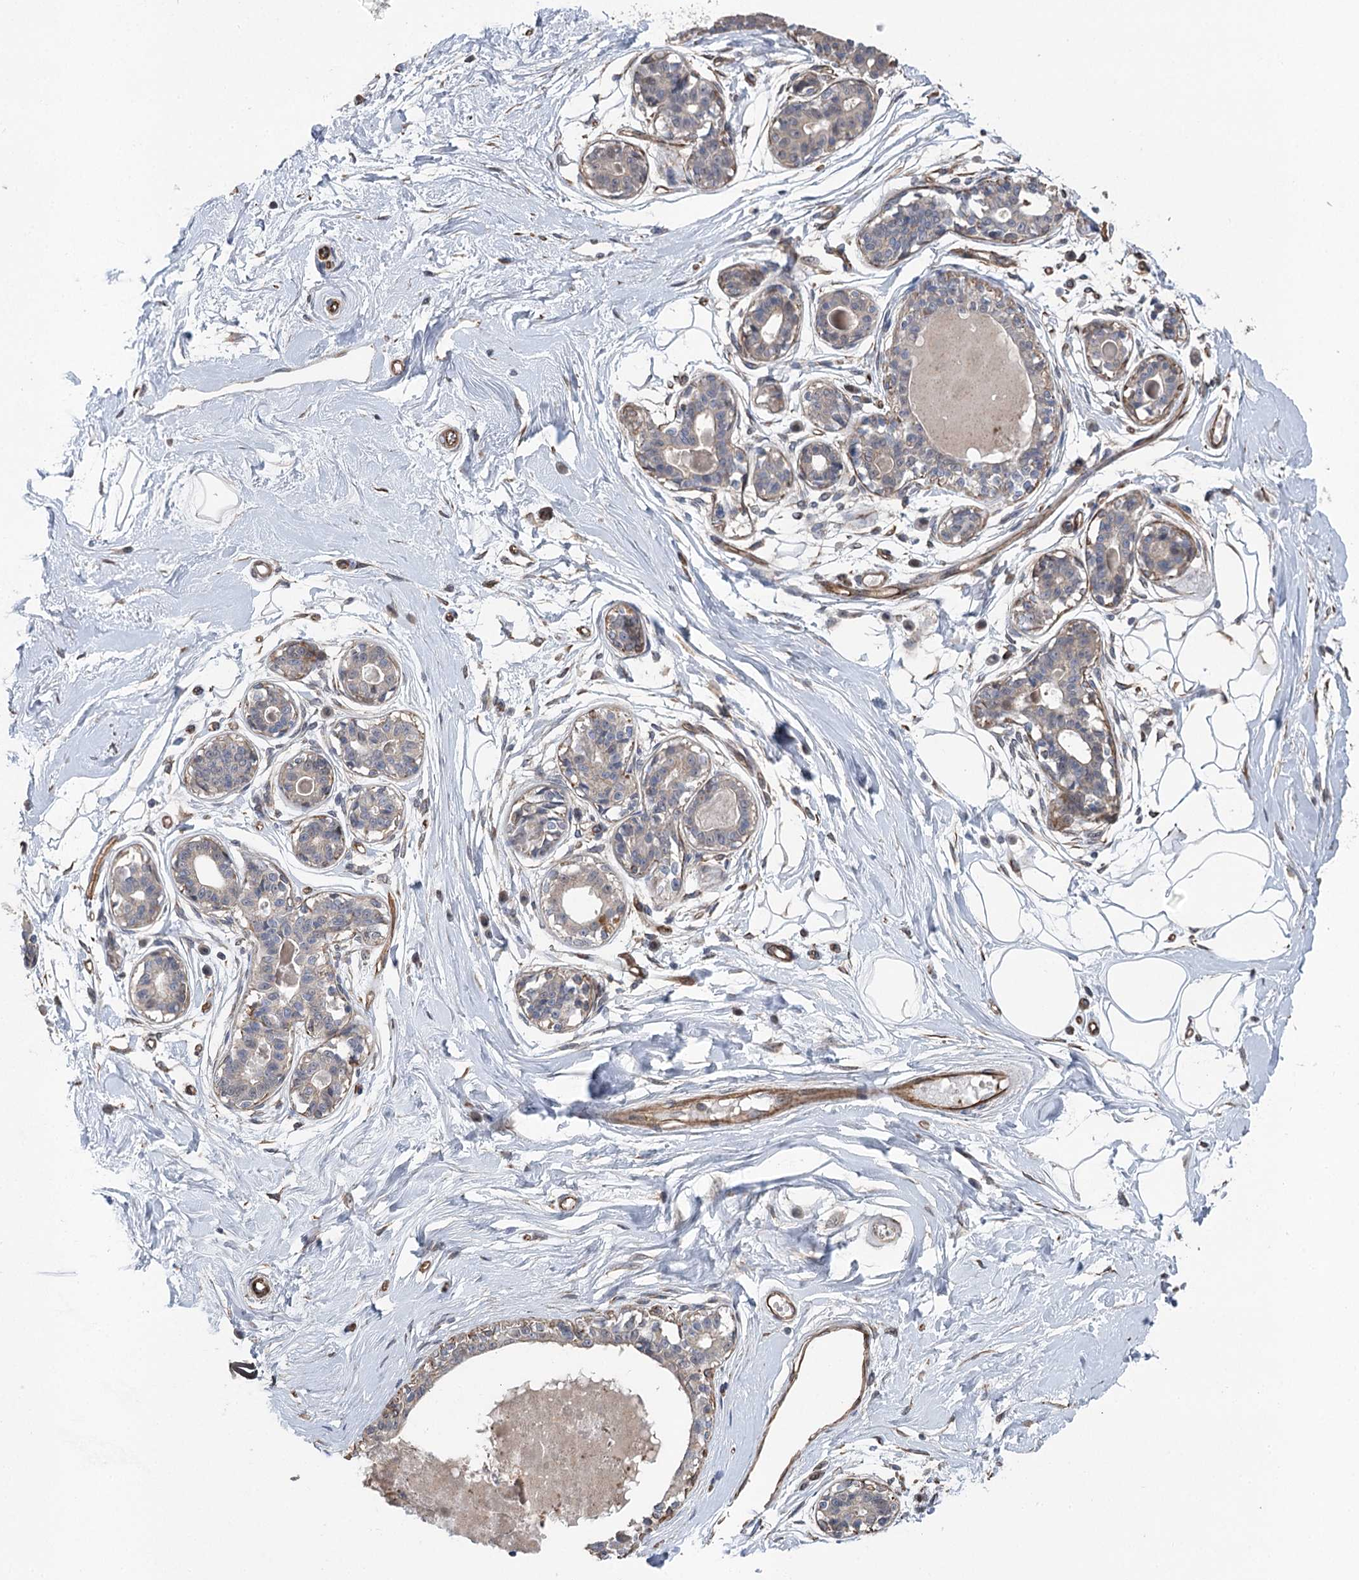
{"staining": {"intensity": "negative", "quantity": "none", "location": "none"}, "tissue": "breast", "cell_type": "Adipocytes", "image_type": "normal", "snomed": [{"axis": "morphology", "description": "Normal tissue, NOS"}, {"axis": "topography", "description": "Breast"}], "caption": "An immunohistochemistry (IHC) micrograph of unremarkable breast is shown. There is no staining in adipocytes of breast. Nuclei are stained in blue.", "gene": "RWDD4", "patient": {"sex": "female", "age": 45}}